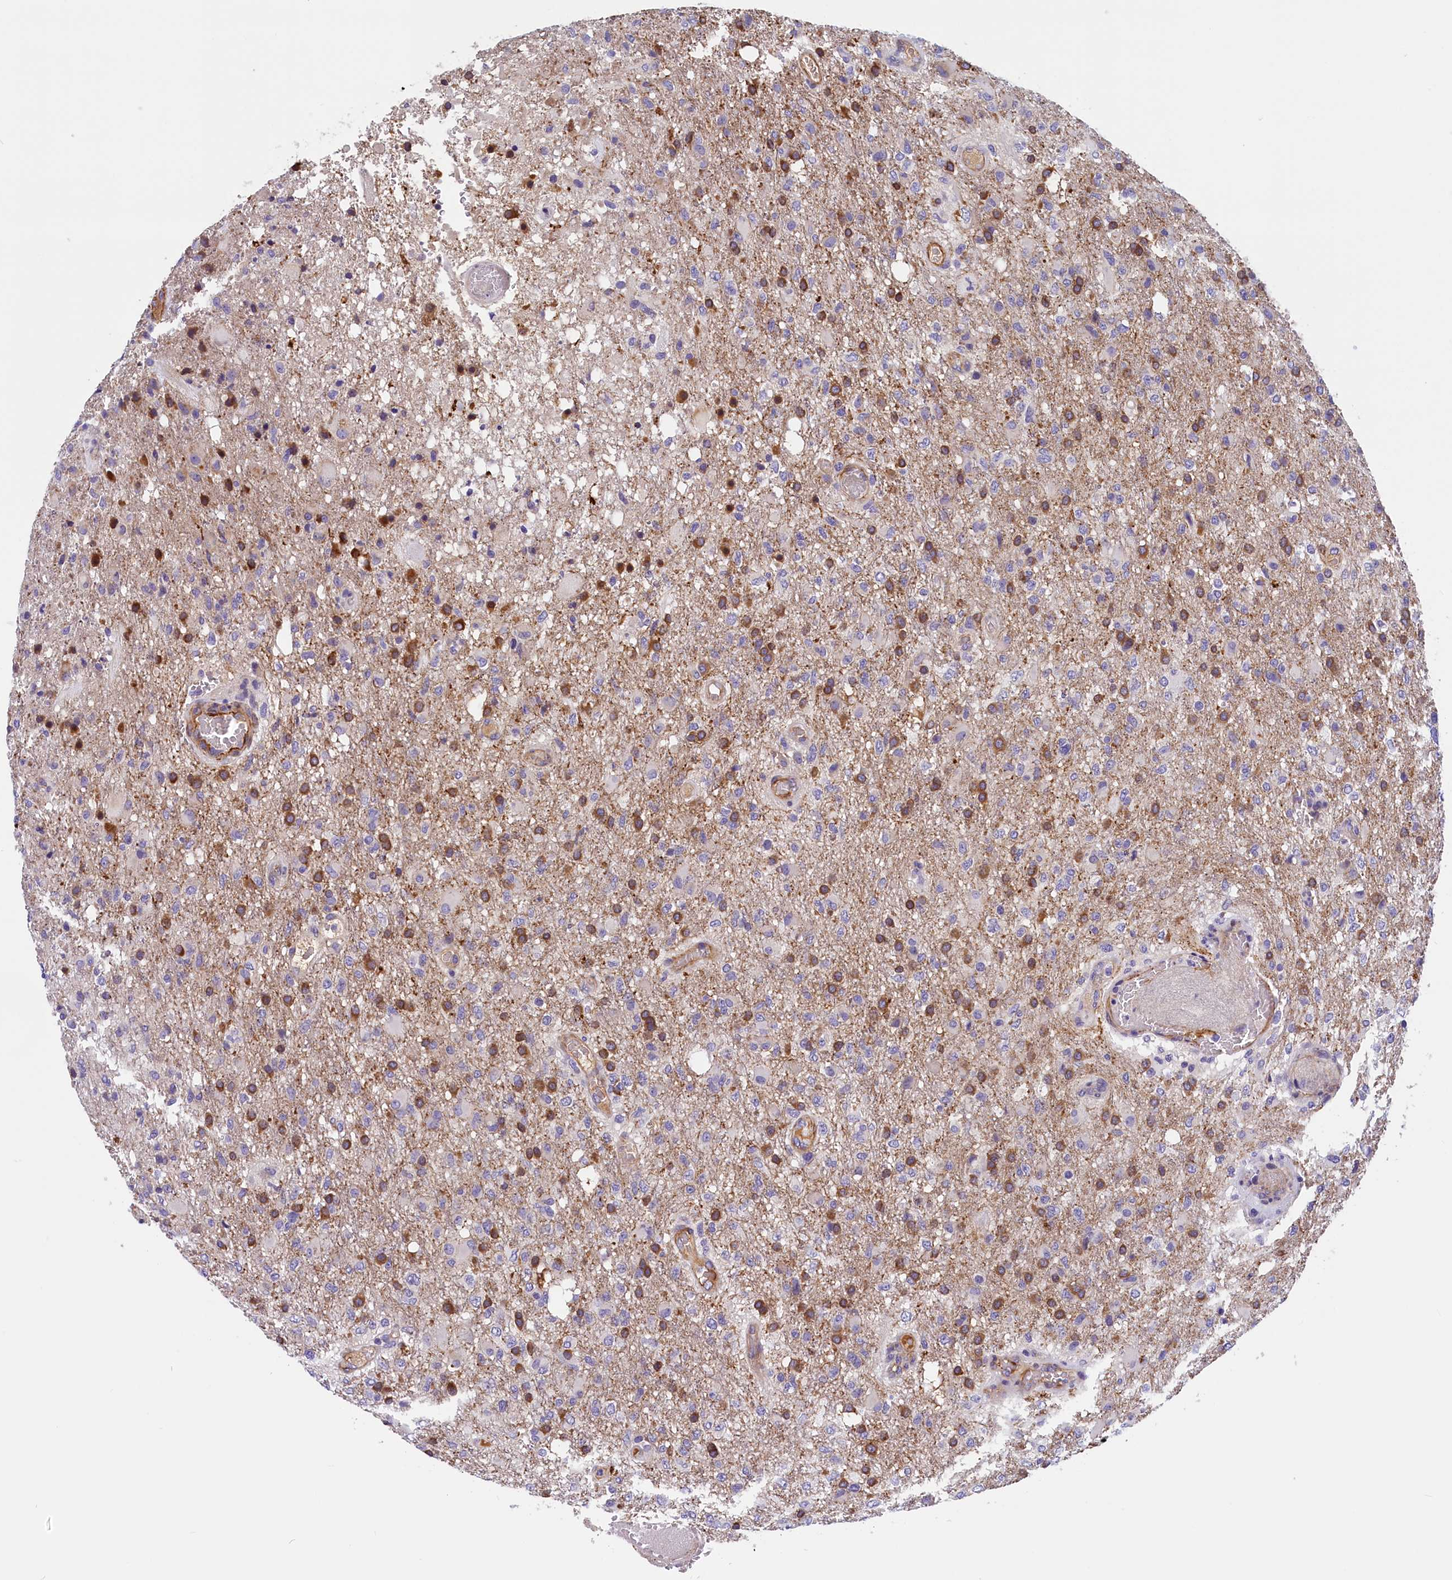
{"staining": {"intensity": "moderate", "quantity": "25%-75%", "location": "cytoplasmic/membranous"}, "tissue": "glioma", "cell_type": "Tumor cells", "image_type": "cancer", "snomed": [{"axis": "morphology", "description": "Glioma, malignant, High grade"}, {"axis": "topography", "description": "Brain"}], "caption": "Moderate cytoplasmic/membranous protein staining is appreciated in approximately 25%-75% of tumor cells in glioma. The staining is performed using DAB (3,3'-diaminobenzidine) brown chromogen to label protein expression. The nuclei are counter-stained blue using hematoxylin.", "gene": "BCL2L13", "patient": {"sex": "female", "age": 74}}